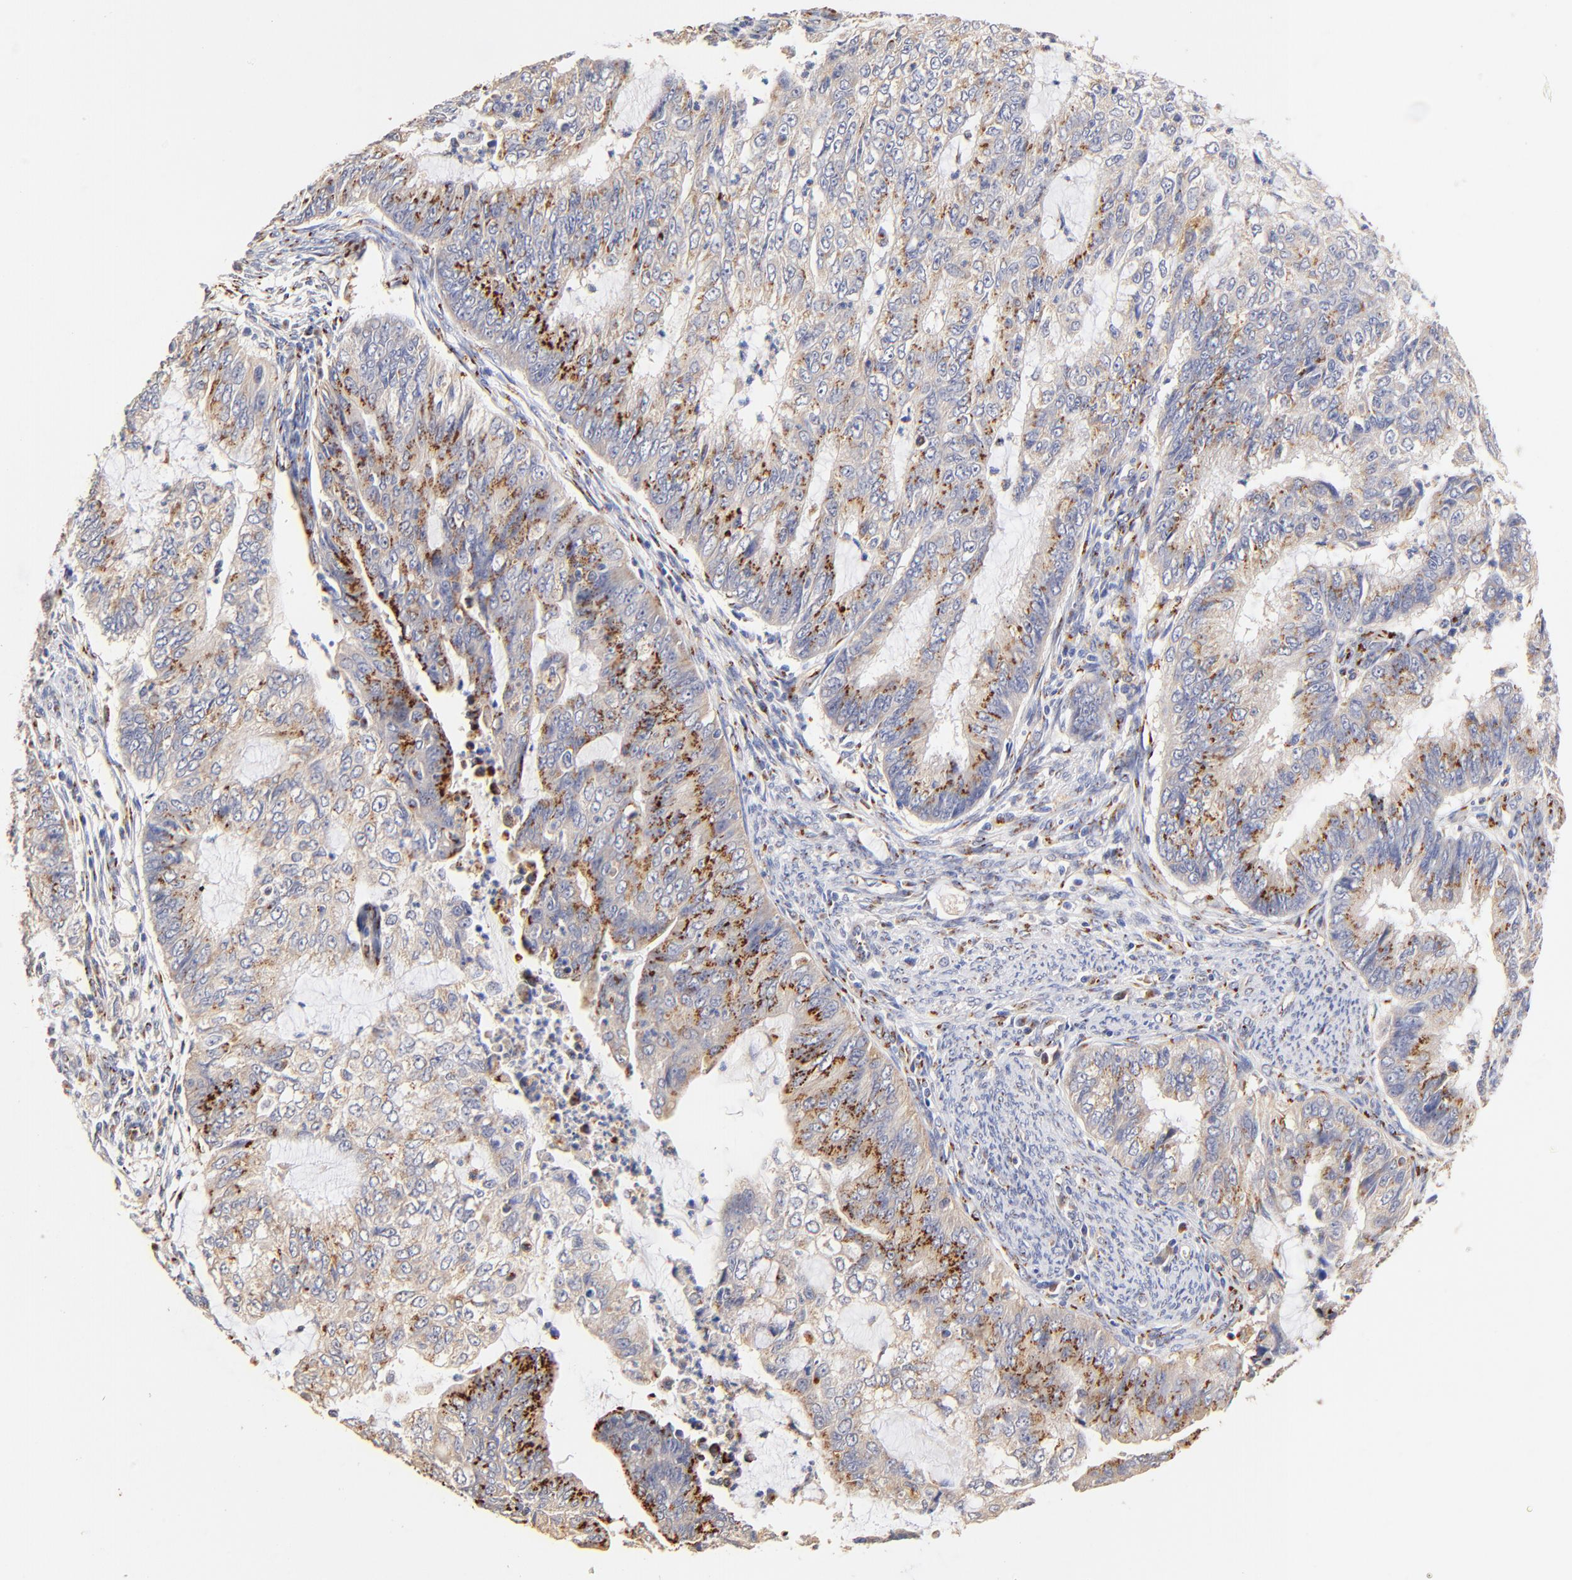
{"staining": {"intensity": "moderate", "quantity": "<25%", "location": "cytoplasmic/membranous"}, "tissue": "endometrial cancer", "cell_type": "Tumor cells", "image_type": "cancer", "snomed": [{"axis": "morphology", "description": "Adenocarcinoma, NOS"}, {"axis": "topography", "description": "Endometrium"}], "caption": "Immunohistochemical staining of endometrial adenocarcinoma reveals low levels of moderate cytoplasmic/membranous expression in approximately <25% of tumor cells.", "gene": "FMNL3", "patient": {"sex": "female", "age": 75}}